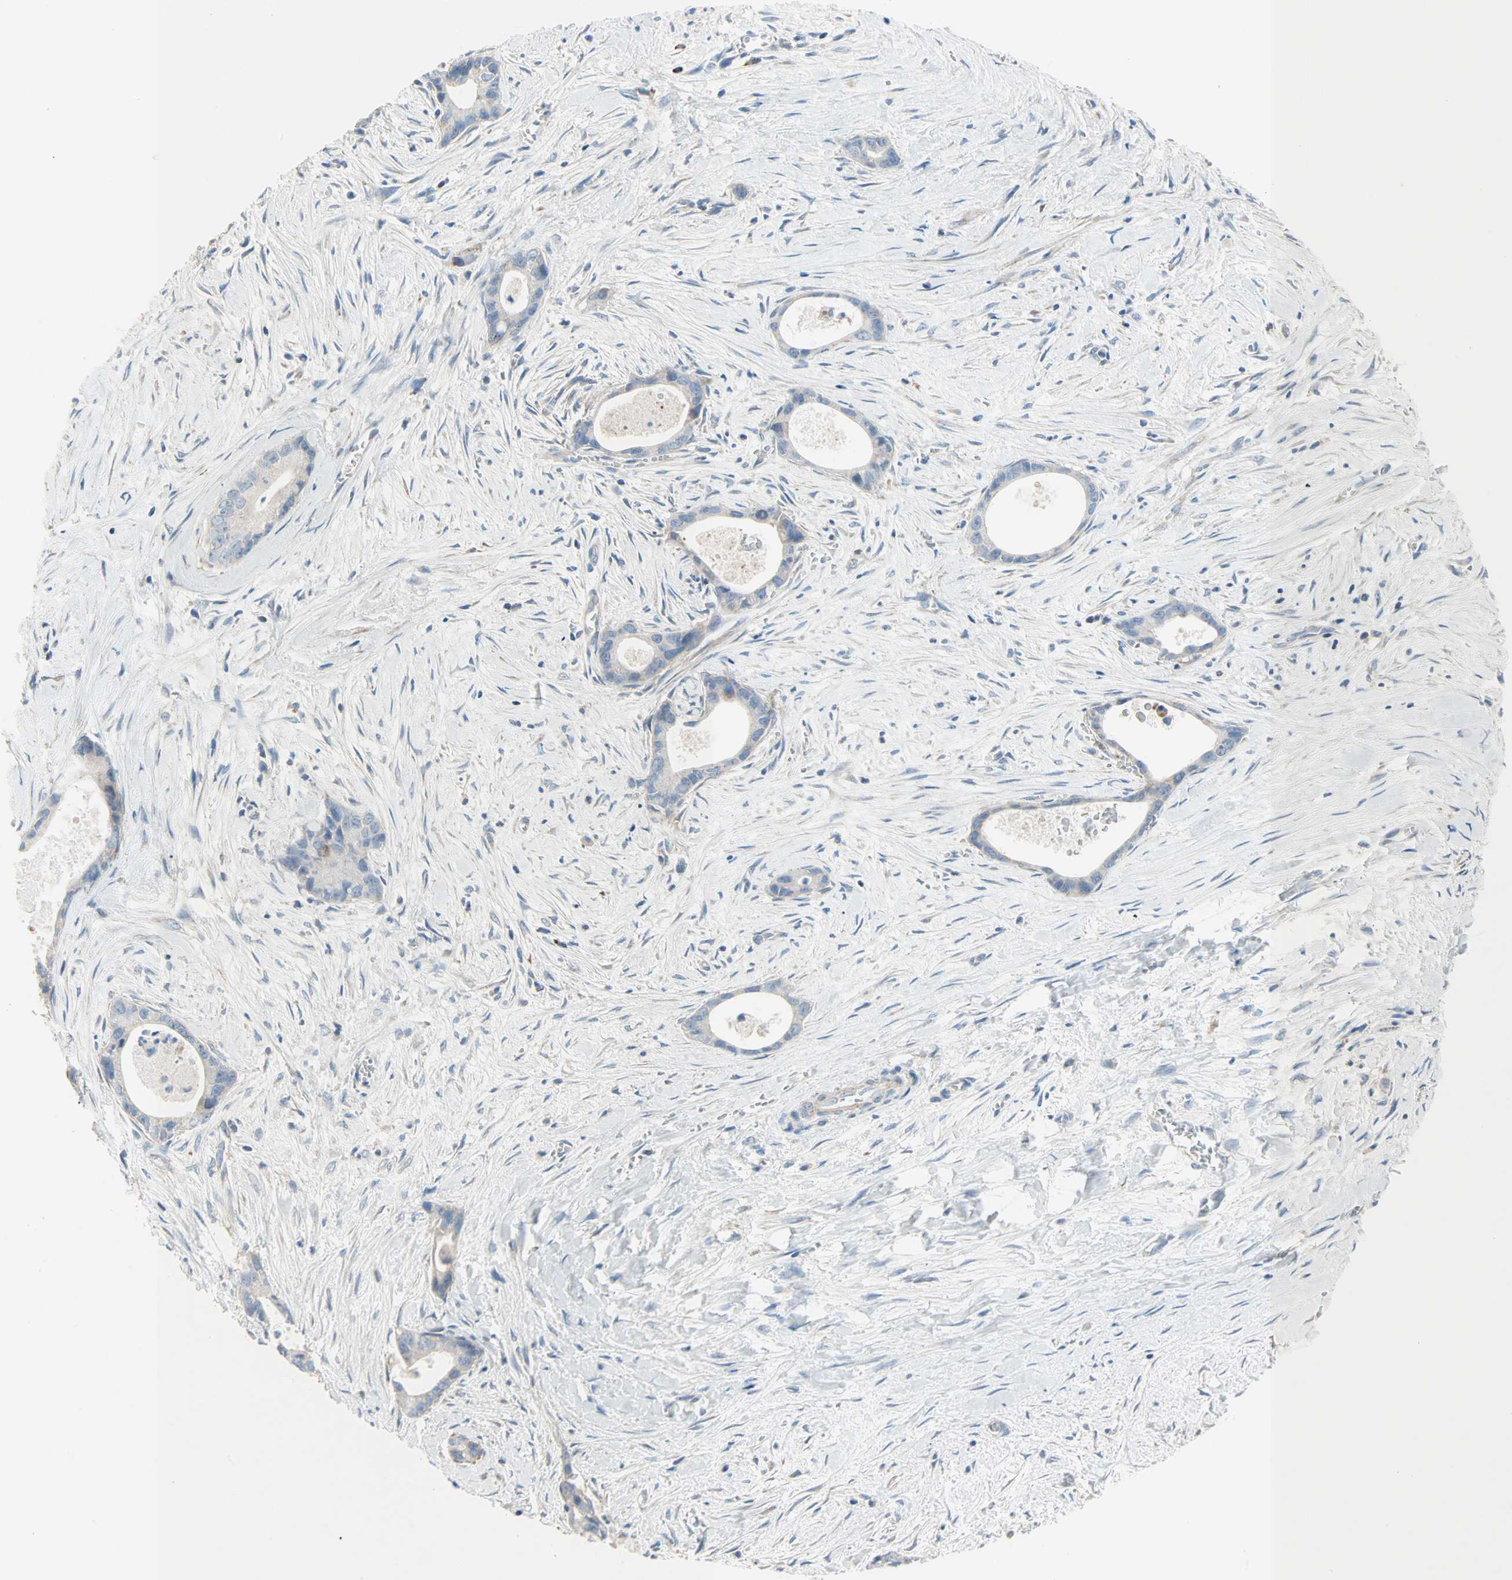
{"staining": {"intensity": "negative", "quantity": "none", "location": "none"}, "tissue": "liver cancer", "cell_type": "Tumor cells", "image_type": "cancer", "snomed": [{"axis": "morphology", "description": "Cholangiocarcinoma"}, {"axis": "topography", "description": "Liver"}], "caption": "High magnification brightfield microscopy of liver cholangiocarcinoma stained with DAB (brown) and counterstained with hematoxylin (blue): tumor cells show no significant expression. Brightfield microscopy of immunohistochemistry stained with DAB (brown) and hematoxylin (blue), captured at high magnification.", "gene": "ACVRL1", "patient": {"sex": "female", "age": 55}}